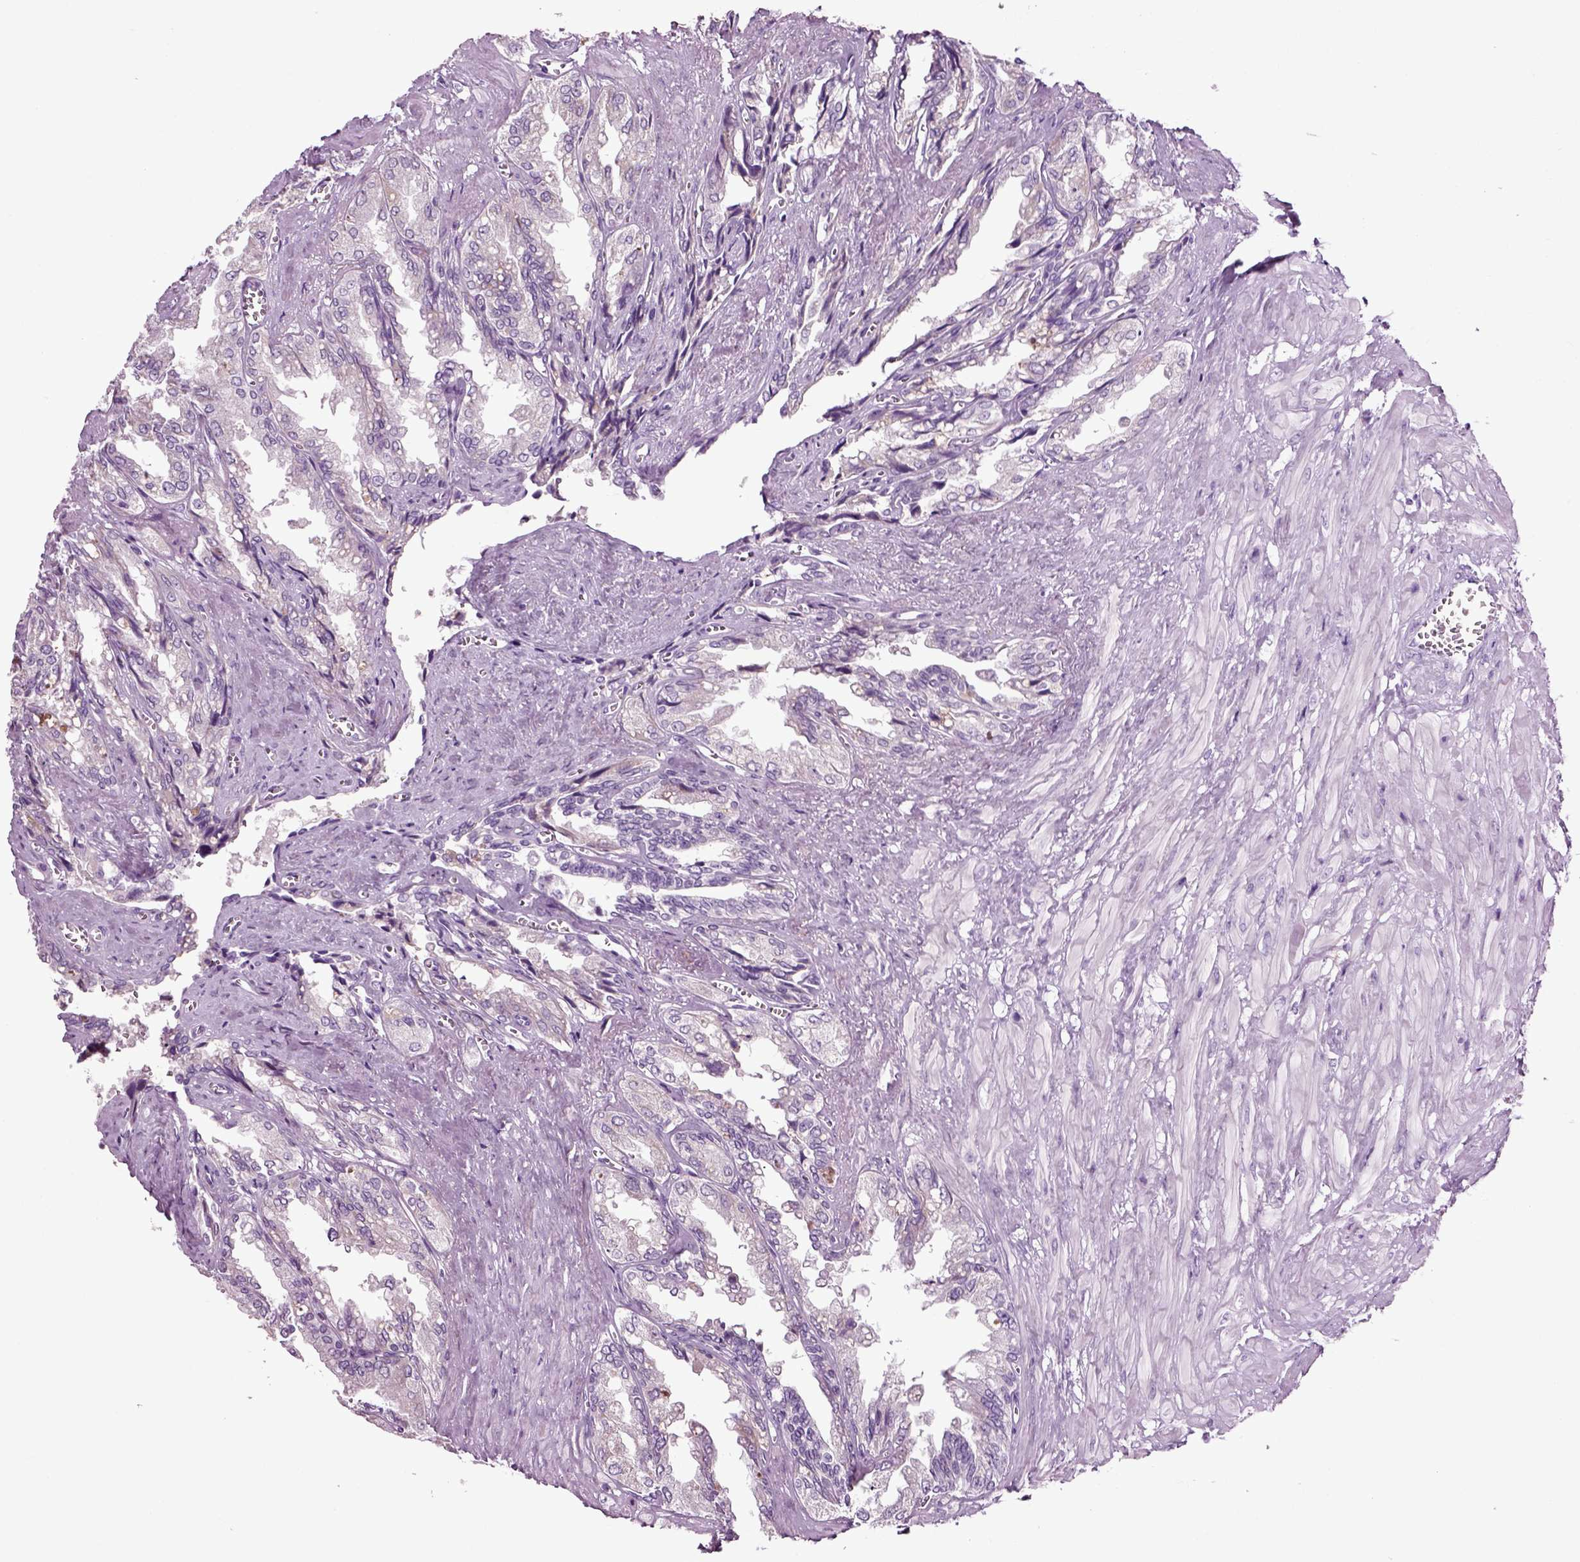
{"staining": {"intensity": "negative", "quantity": "none", "location": "none"}, "tissue": "seminal vesicle", "cell_type": "Glandular cells", "image_type": "normal", "snomed": [{"axis": "morphology", "description": "Normal tissue, NOS"}, {"axis": "topography", "description": "Seminal veicle"}], "caption": "This is an IHC image of unremarkable seminal vesicle. There is no staining in glandular cells.", "gene": "DNAH10", "patient": {"sex": "male", "age": 67}}